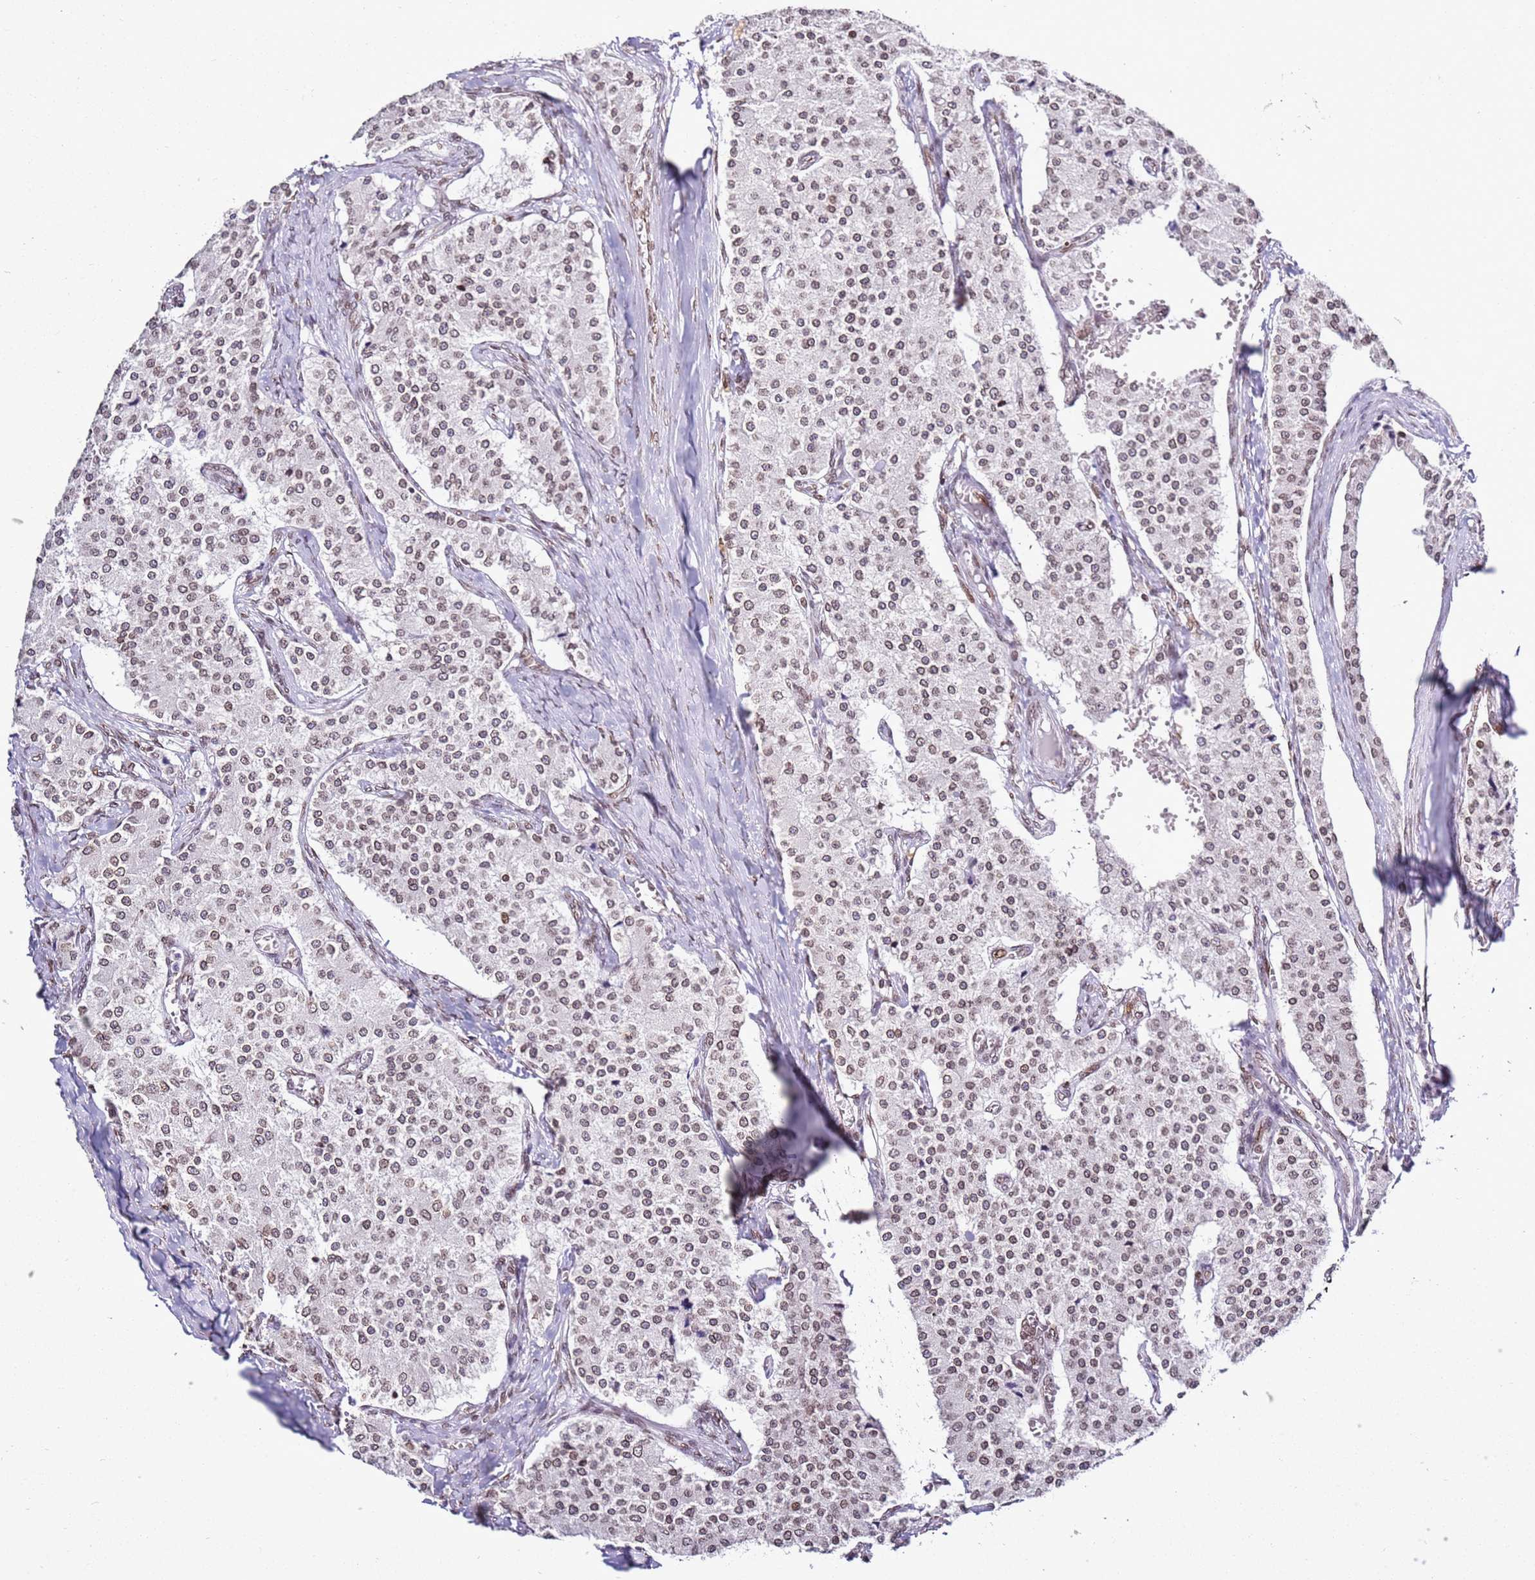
{"staining": {"intensity": "weak", "quantity": "25%-75%", "location": "nuclear"}, "tissue": "carcinoid", "cell_type": "Tumor cells", "image_type": "cancer", "snomed": [{"axis": "morphology", "description": "Carcinoid, malignant, NOS"}, {"axis": "topography", "description": "Colon"}], "caption": "IHC micrograph of neoplastic tissue: carcinoid (malignant) stained using IHC reveals low levels of weak protein expression localized specifically in the nuclear of tumor cells, appearing as a nuclear brown color.", "gene": "POU6F1", "patient": {"sex": "female", "age": 52}}